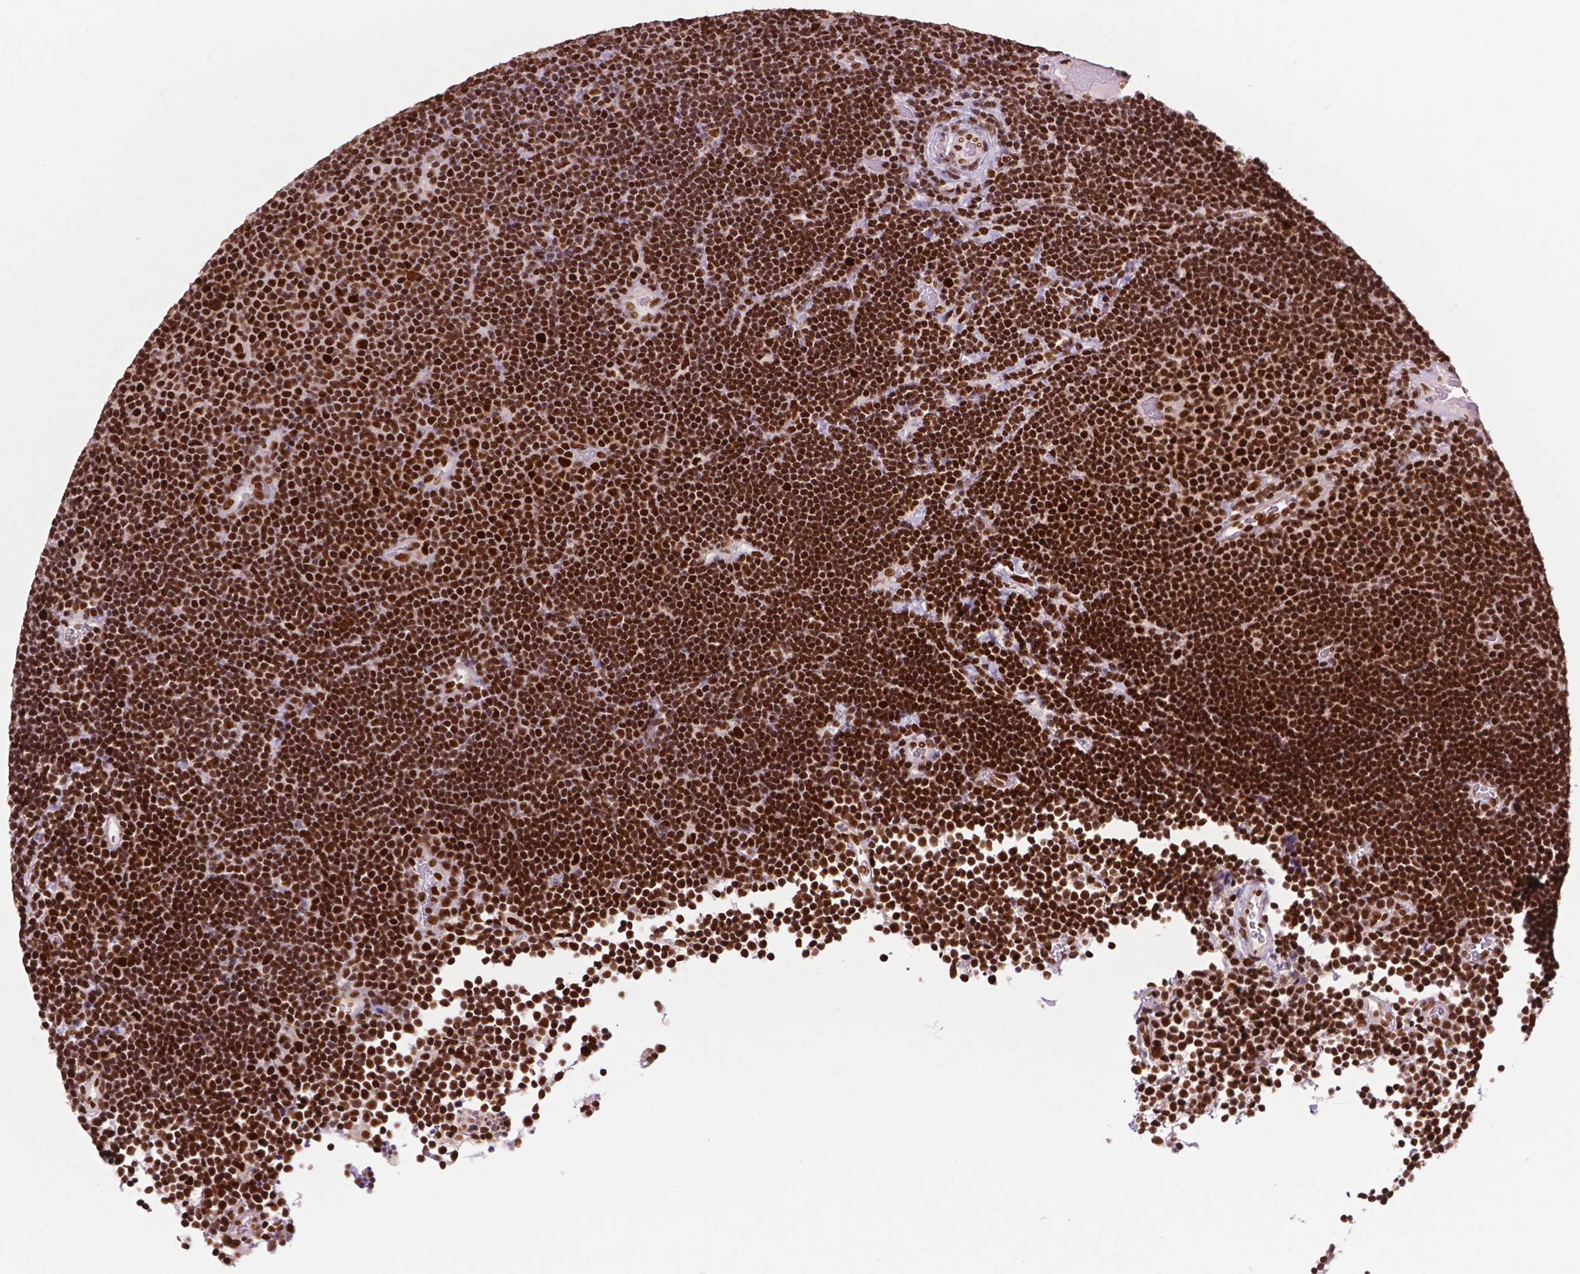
{"staining": {"intensity": "strong", "quantity": "25%-75%", "location": "nuclear"}, "tissue": "lymphoma", "cell_type": "Tumor cells", "image_type": "cancer", "snomed": [{"axis": "morphology", "description": "Malignant lymphoma, non-Hodgkin's type, Low grade"}, {"axis": "topography", "description": "Brain"}], "caption": "The photomicrograph displays staining of malignant lymphoma, non-Hodgkin's type (low-grade), revealing strong nuclear protein expression (brown color) within tumor cells.", "gene": "MLH1", "patient": {"sex": "female", "age": 66}}